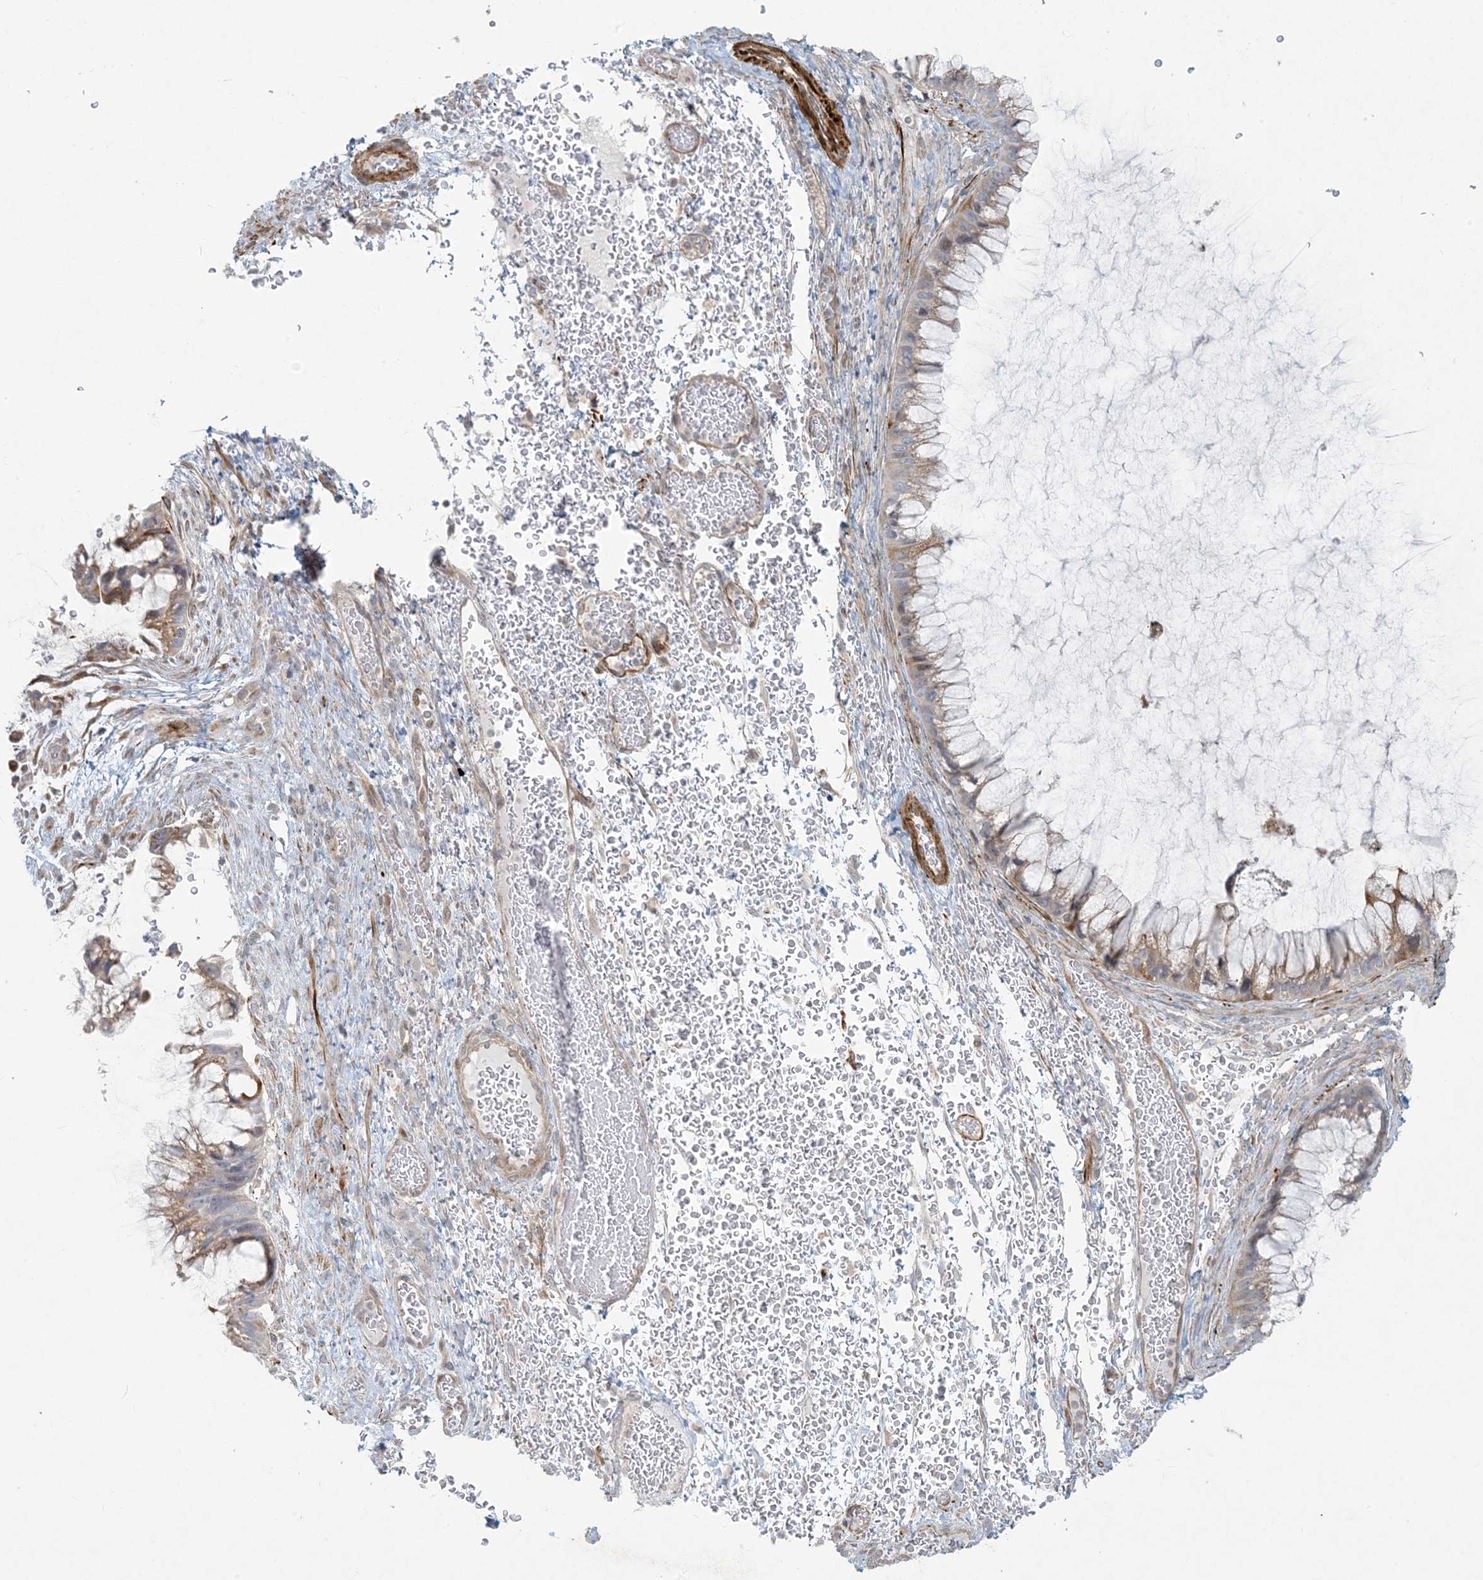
{"staining": {"intensity": "weak", "quantity": "<25%", "location": "cytoplasmic/membranous"}, "tissue": "ovarian cancer", "cell_type": "Tumor cells", "image_type": "cancer", "snomed": [{"axis": "morphology", "description": "Cystadenocarcinoma, mucinous, NOS"}, {"axis": "topography", "description": "Ovary"}], "caption": "Micrograph shows no protein expression in tumor cells of mucinous cystadenocarcinoma (ovarian) tissue.", "gene": "BCORL1", "patient": {"sex": "female", "age": 37}}